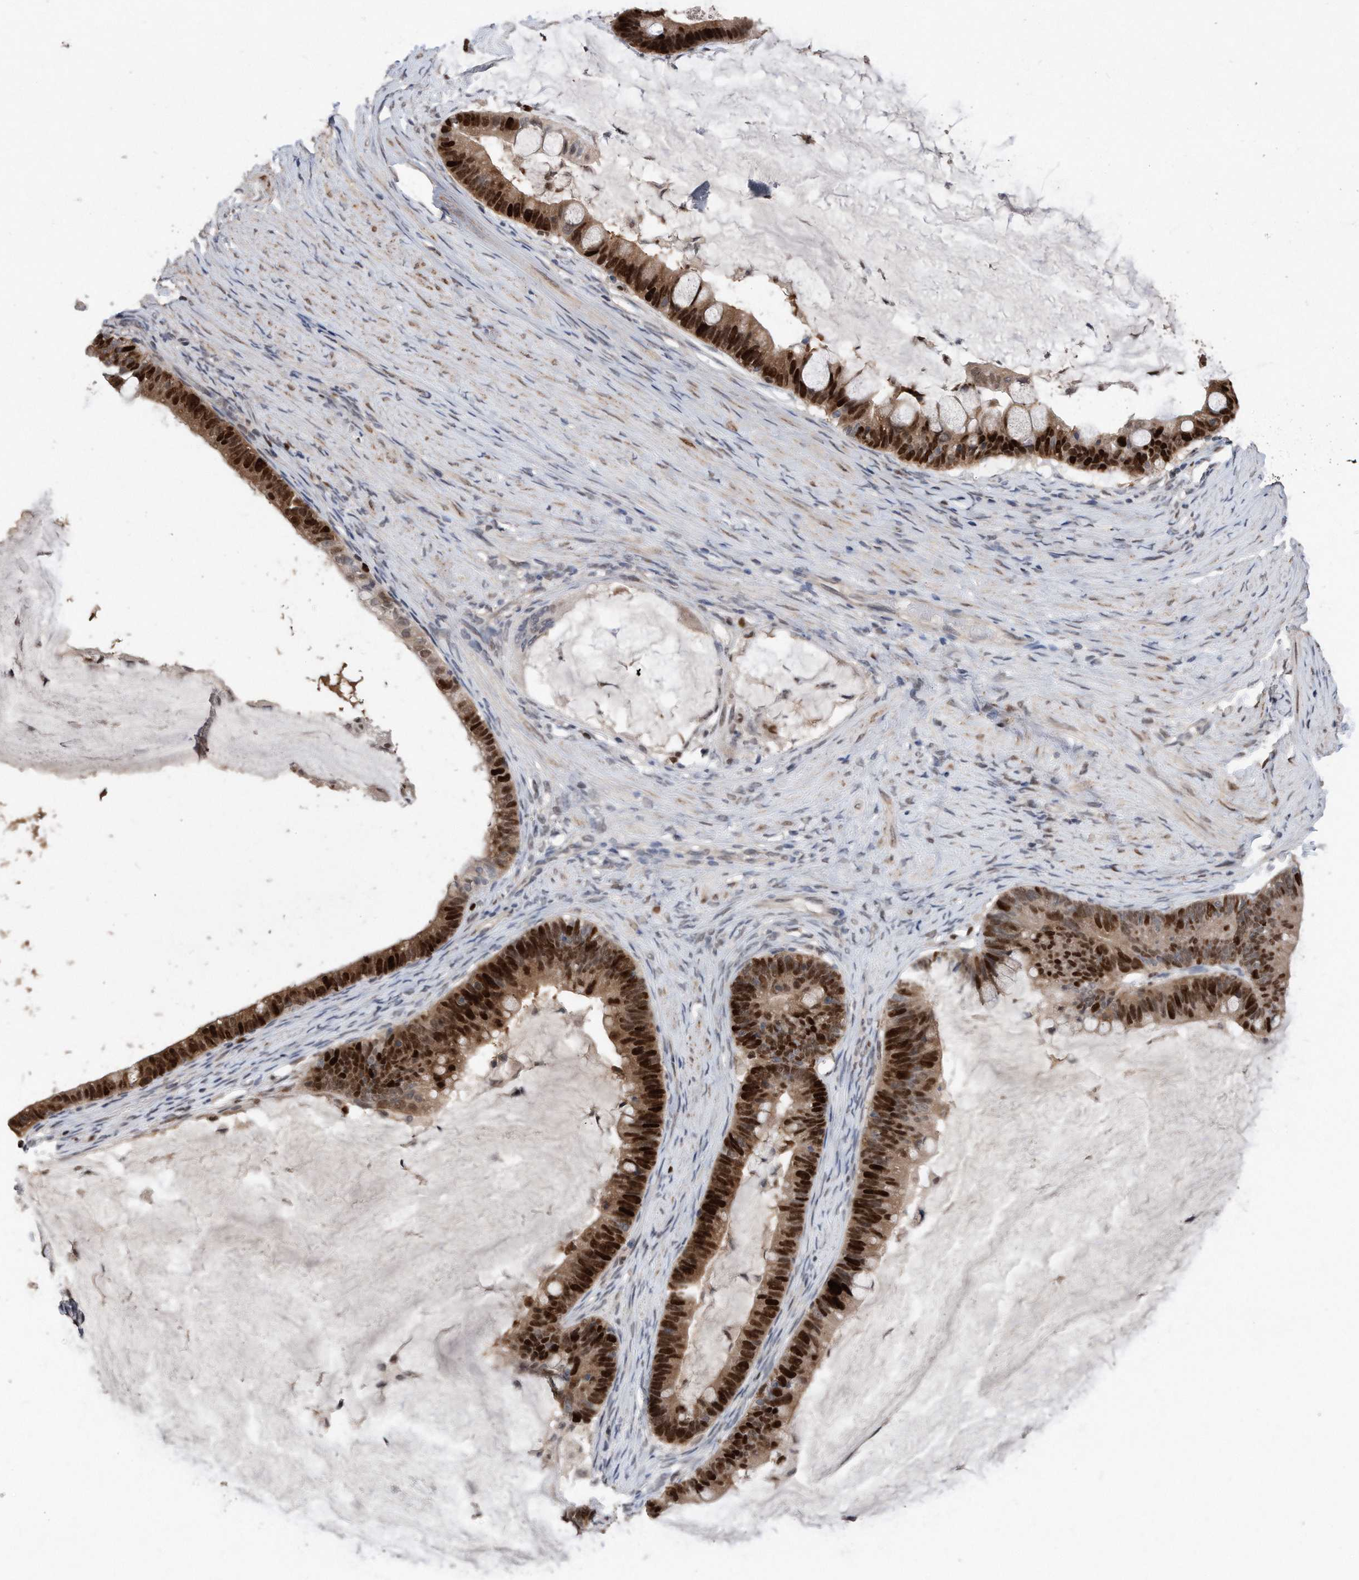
{"staining": {"intensity": "strong", "quantity": ">75%", "location": "nuclear"}, "tissue": "ovarian cancer", "cell_type": "Tumor cells", "image_type": "cancer", "snomed": [{"axis": "morphology", "description": "Cystadenocarcinoma, mucinous, NOS"}, {"axis": "topography", "description": "Ovary"}], "caption": "Protein staining of ovarian mucinous cystadenocarcinoma tissue shows strong nuclear positivity in approximately >75% of tumor cells.", "gene": "PCNA", "patient": {"sex": "female", "age": 61}}